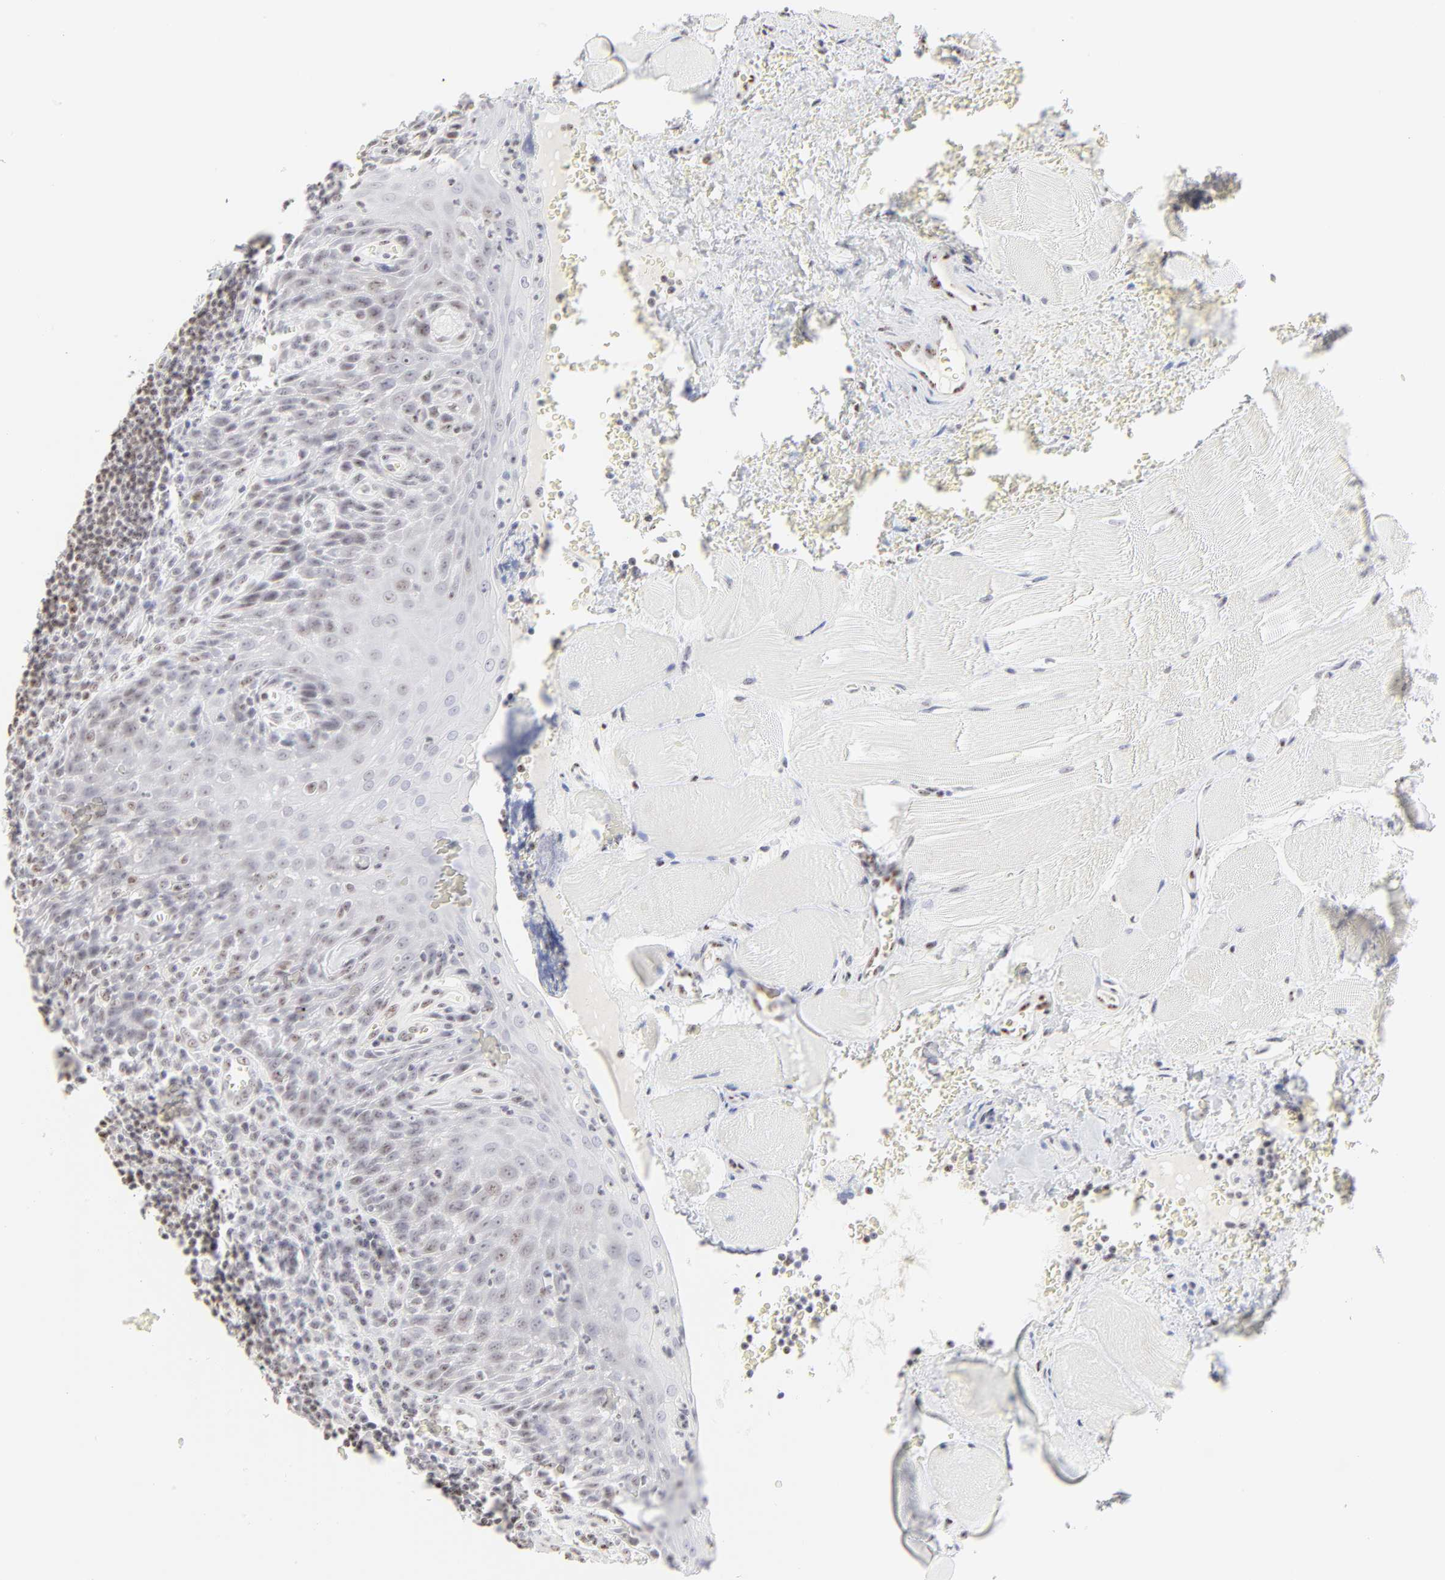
{"staining": {"intensity": "weak", "quantity": "25%-75%", "location": "nuclear"}, "tissue": "tonsil", "cell_type": "Germinal center cells", "image_type": "normal", "snomed": [{"axis": "morphology", "description": "Normal tissue, NOS"}, {"axis": "topography", "description": "Tonsil"}], "caption": "IHC (DAB) staining of benign human tonsil shows weak nuclear protein staining in about 25%-75% of germinal center cells. (Brightfield microscopy of DAB IHC at high magnification).", "gene": "NFIL3", "patient": {"sex": "male", "age": 20}}